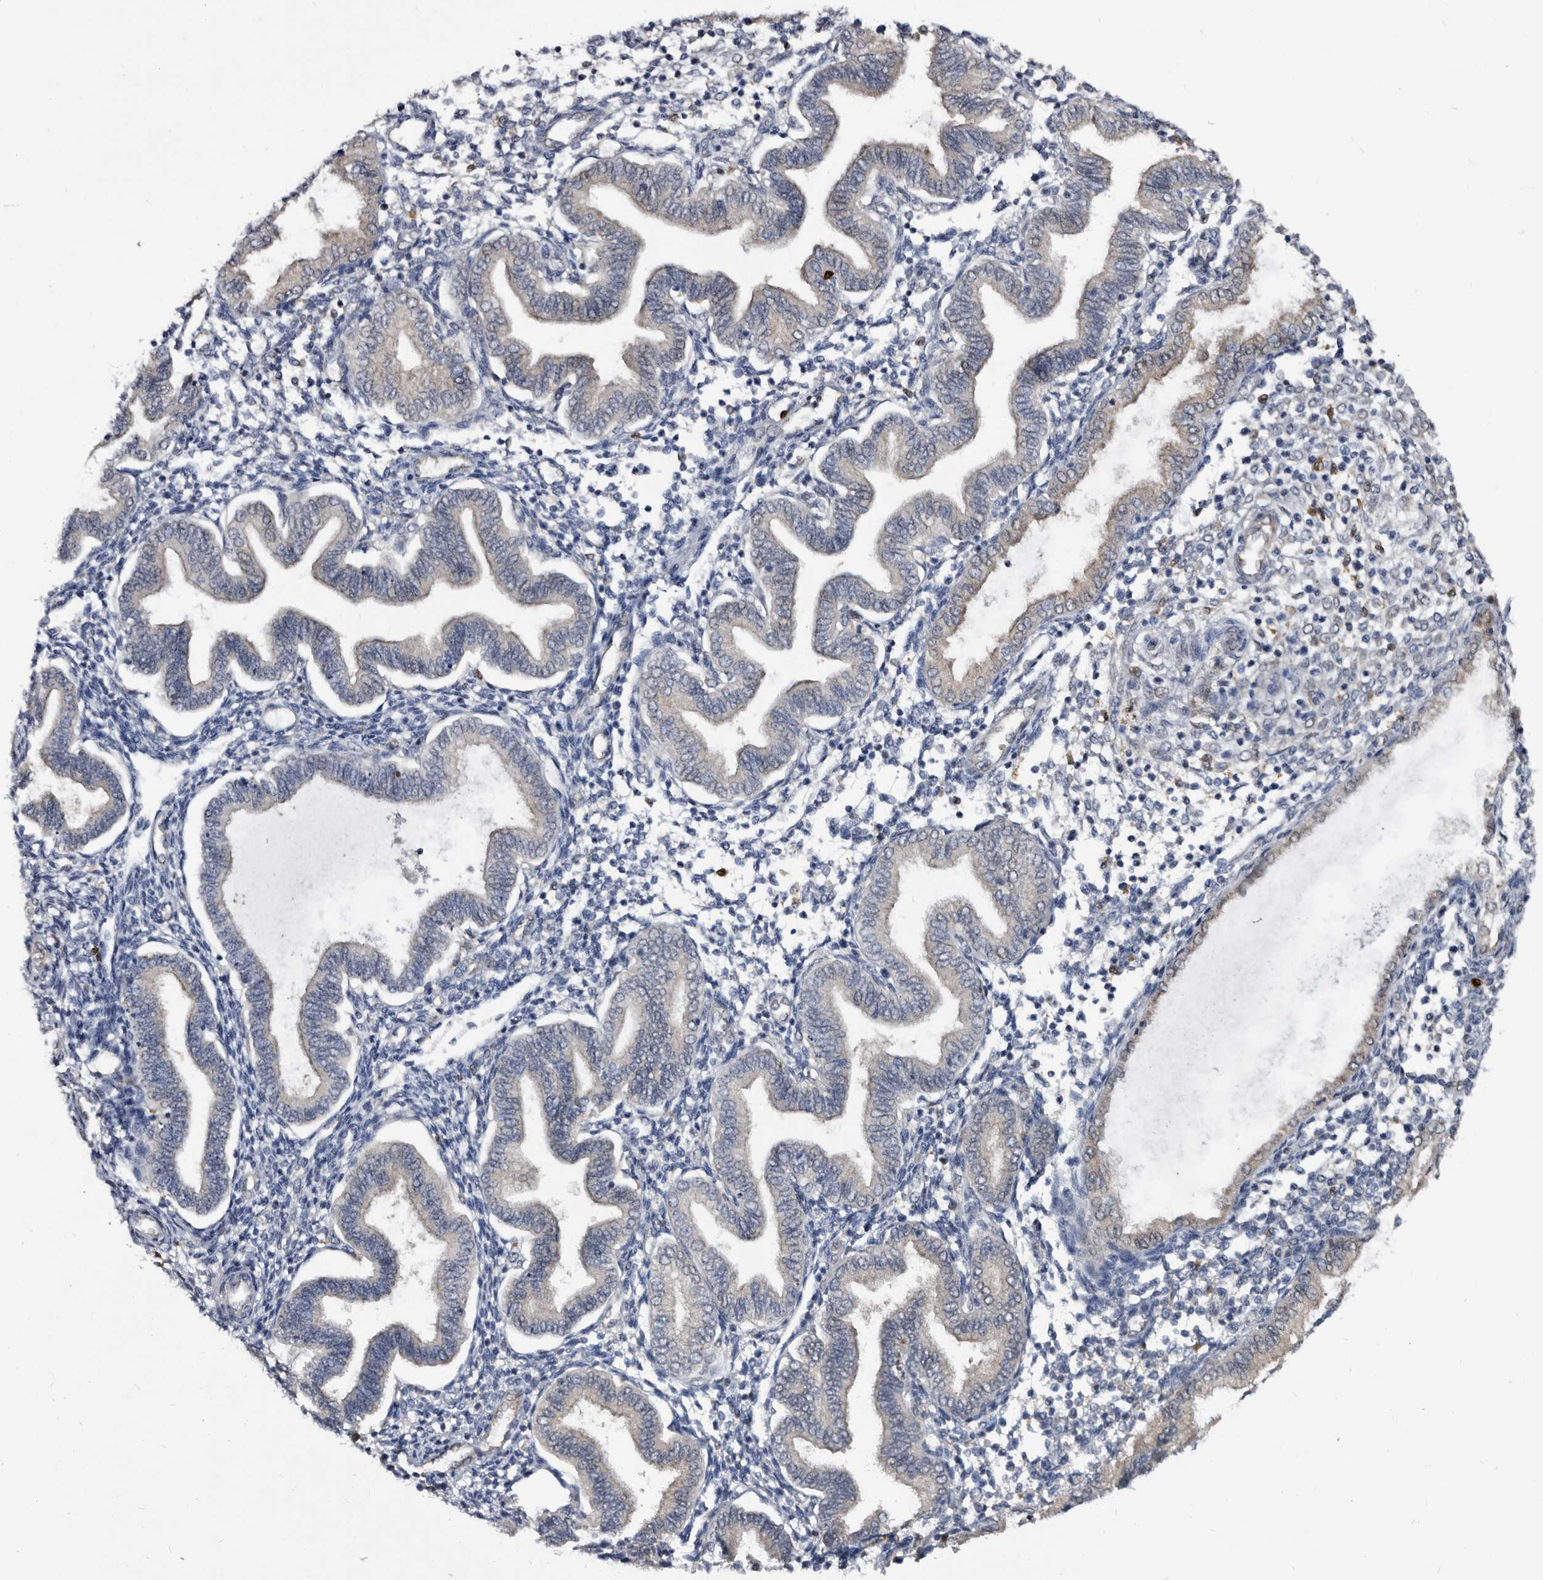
{"staining": {"intensity": "negative", "quantity": "none", "location": "none"}, "tissue": "endometrium", "cell_type": "Cells in endometrial stroma", "image_type": "normal", "snomed": [{"axis": "morphology", "description": "Normal tissue, NOS"}, {"axis": "topography", "description": "Endometrium"}], "caption": "IHC image of normal endometrium: endometrium stained with DAB (3,3'-diaminobenzidine) demonstrates no significant protein positivity in cells in endometrial stroma. (DAB (3,3'-diaminobenzidine) immunohistochemistry with hematoxylin counter stain).", "gene": "SERPINB8", "patient": {"sex": "female", "age": 53}}